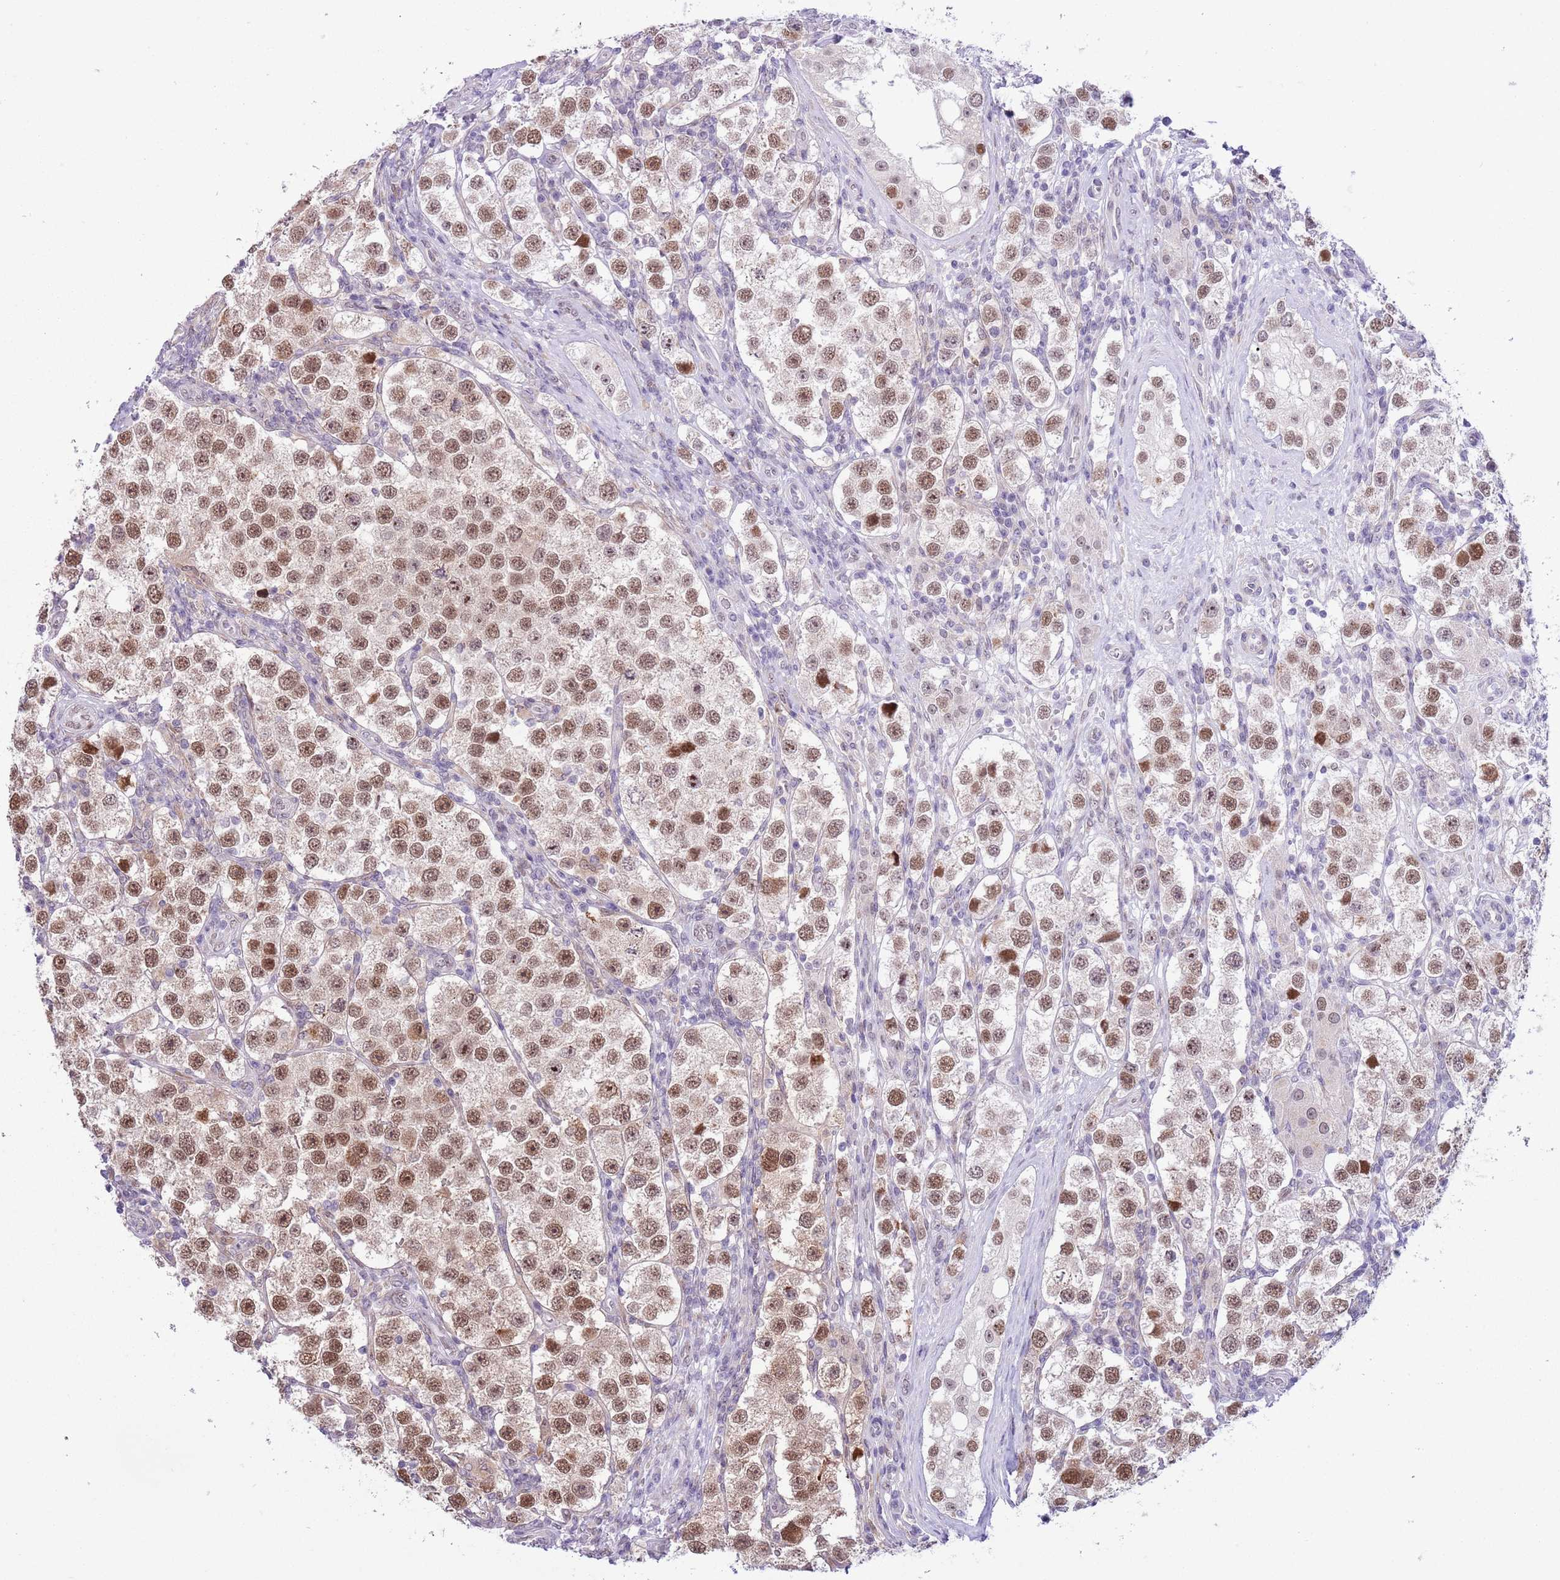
{"staining": {"intensity": "moderate", "quantity": ">75%", "location": "nuclear"}, "tissue": "testis cancer", "cell_type": "Tumor cells", "image_type": "cancer", "snomed": [{"axis": "morphology", "description": "Seminoma, NOS"}, {"axis": "topography", "description": "Testis"}], "caption": "Protein expression analysis of testis seminoma demonstrates moderate nuclear staining in about >75% of tumor cells.", "gene": "ZNF576", "patient": {"sex": "male", "age": 37}}